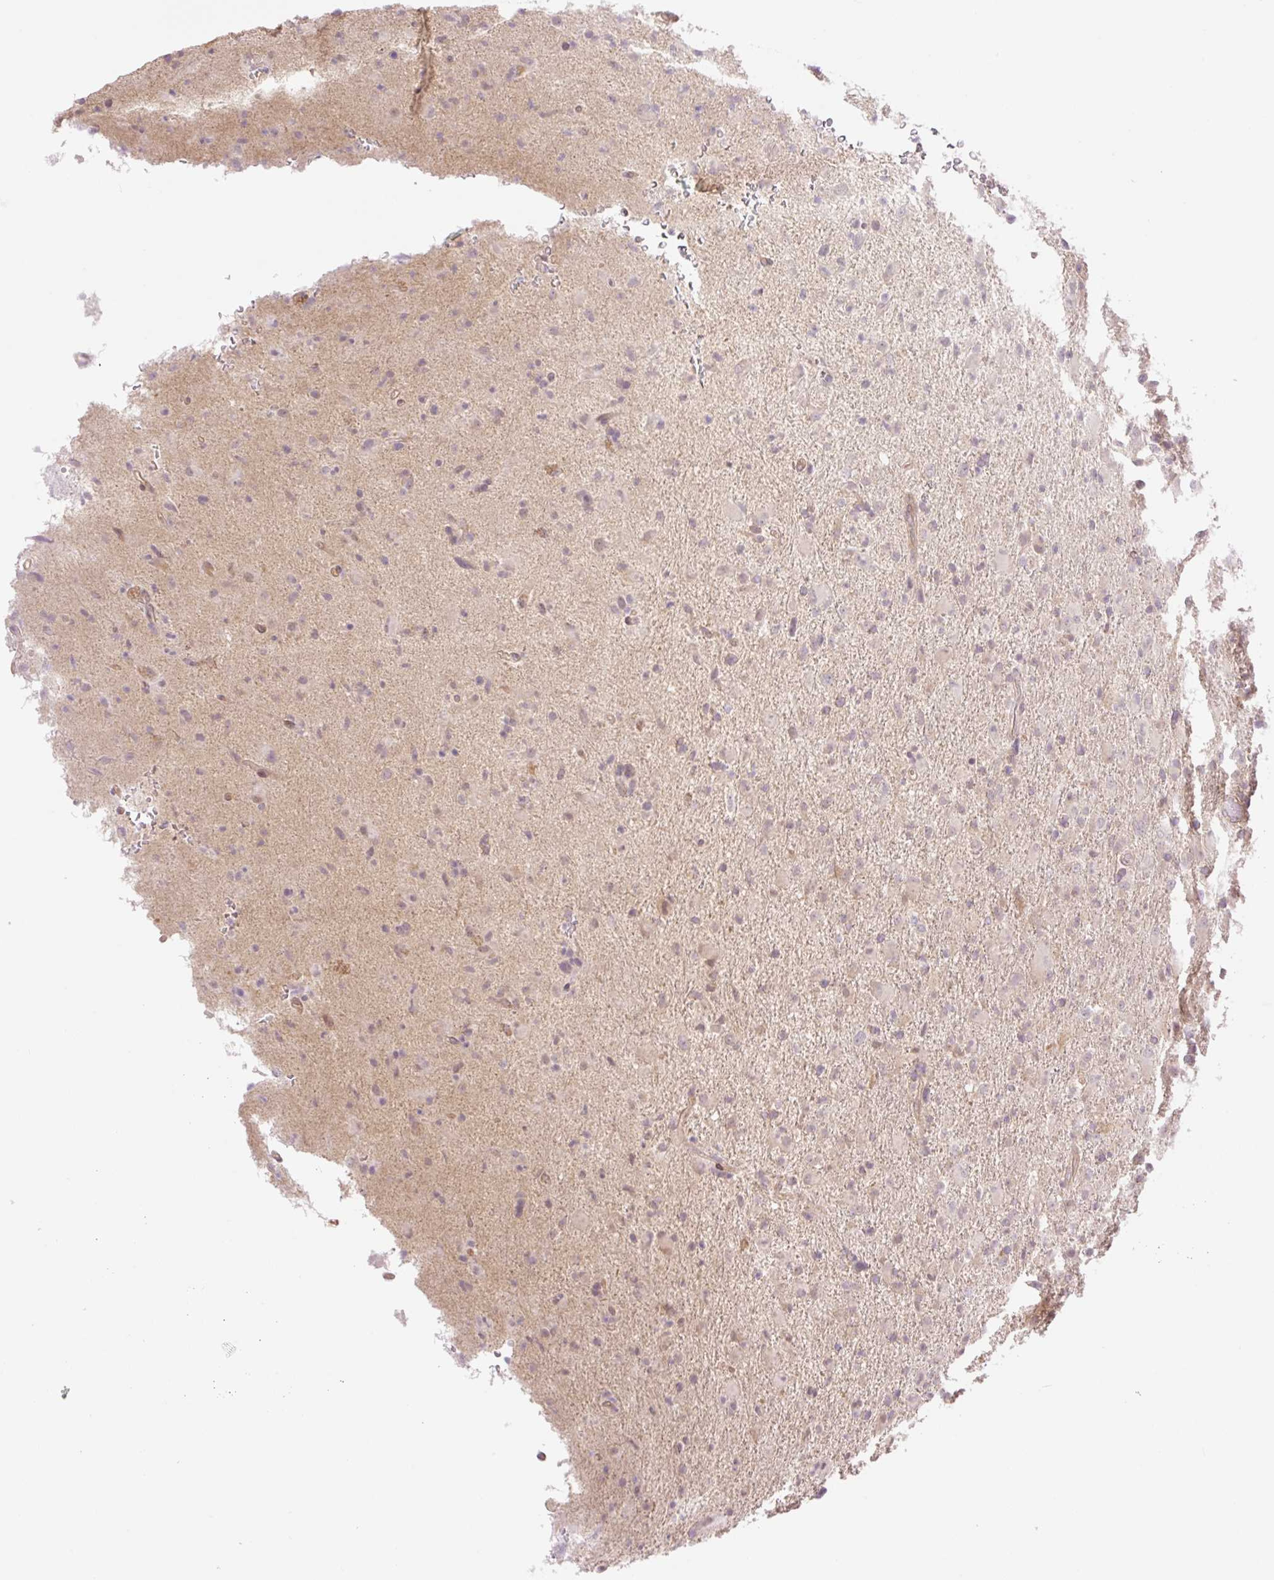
{"staining": {"intensity": "weak", "quantity": "25%-75%", "location": "cytoplasmic/membranous"}, "tissue": "glioma", "cell_type": "Tumor cells", "image_type": "cancer", "snomed": [{"axis": "morphology", "description": "Glioma, malignant, Low grade"}, {"axis": "topography", "description": "Brain"}], "caption": "Immunohistochemical staining of human glioma demonstrates low levels of weak cytoplasmic/membranous protein expression in about 25%-75% of tumor cells.", "gene": "VPS25", "patient": {"sex": "male", "age": 65}}